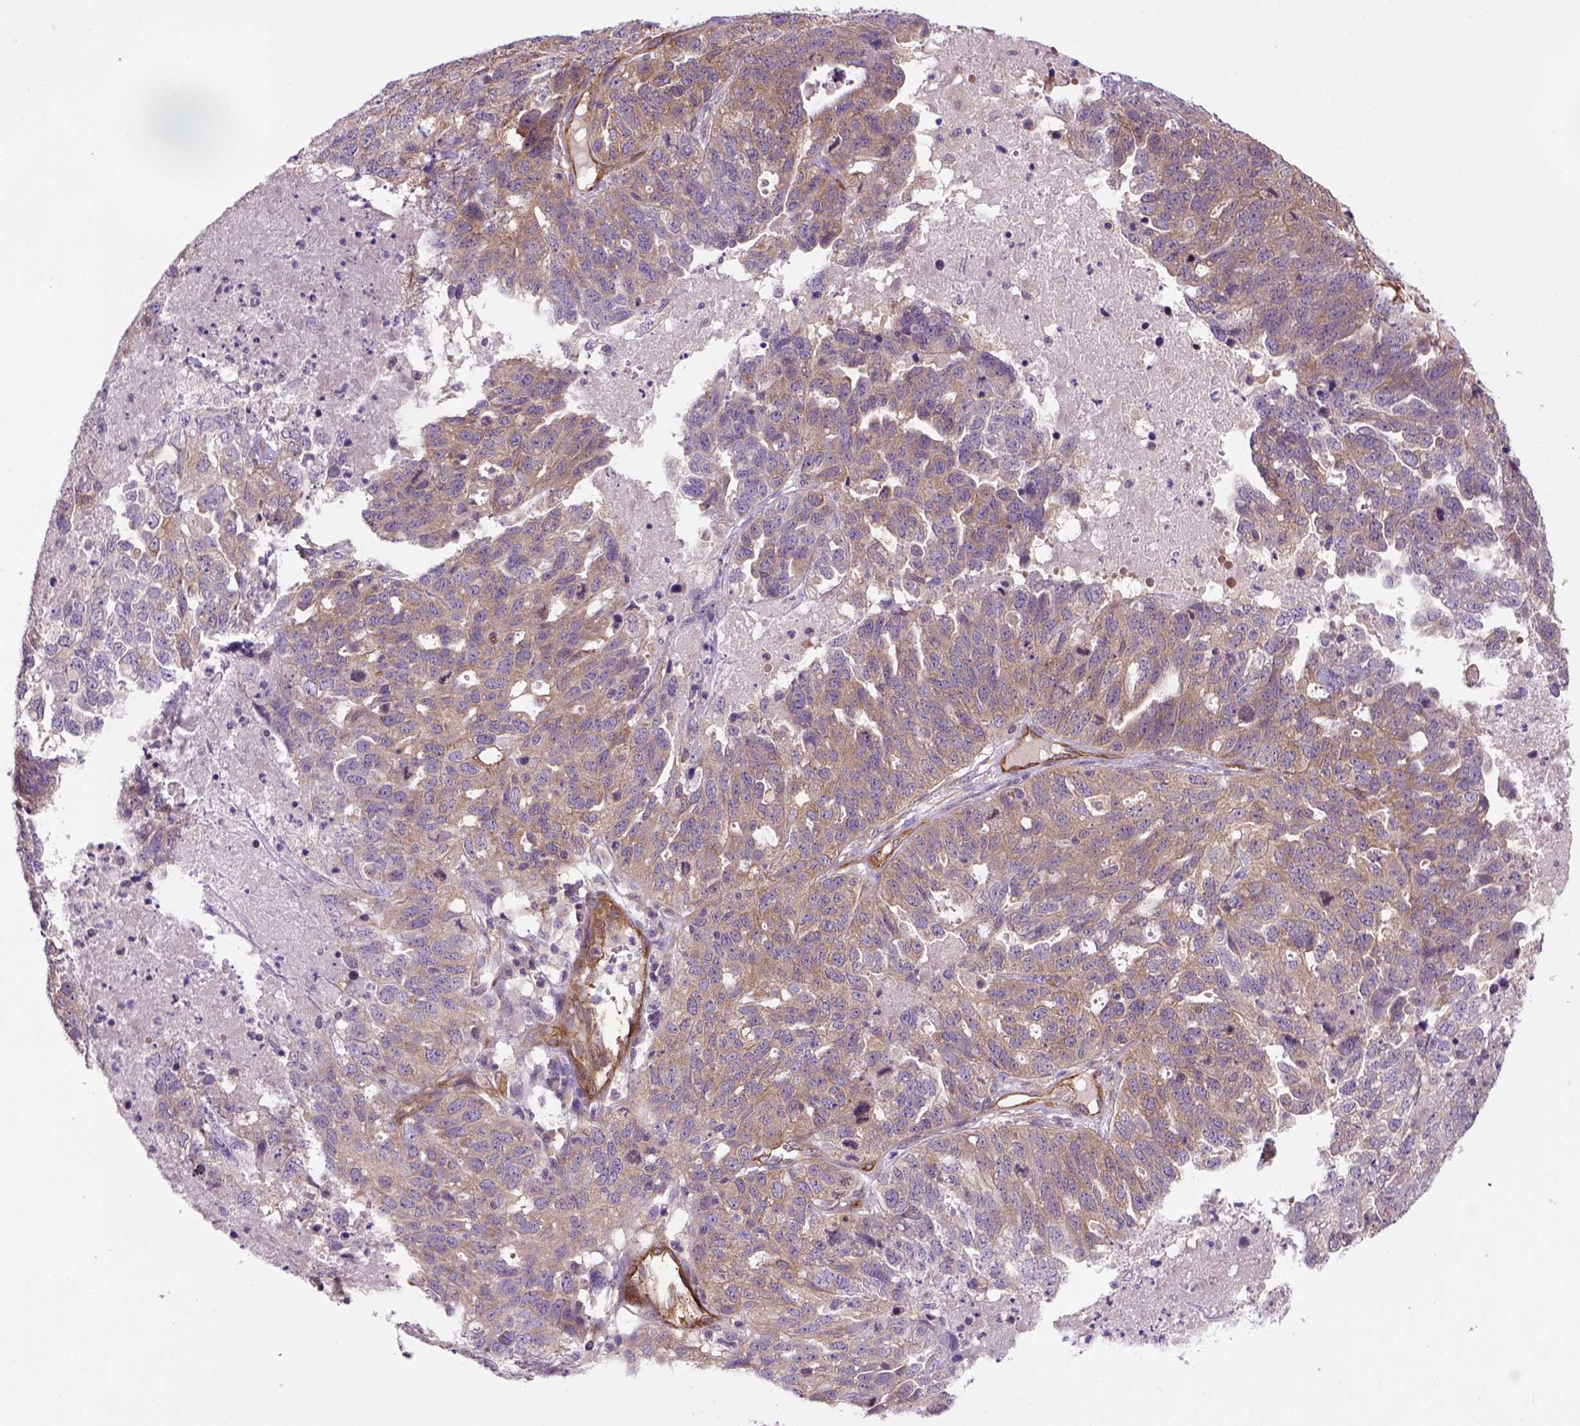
{"staining": {"intensity": "moderate", "quantity": ">75%", "location": "cytoplasmic/membranous"}, "tissue": "ovarian cancer", "cell_type": "Tumor cells", "image_type": "cancer", "snomed": [{"axis": "morphology", "description": "Cystadenocarcinoma, serous, NOS"}, {"axis": "topography", "description": "Ovary"}], "caption": "Ovarian cancer (serous cystadenocarcinoma) was stained to show a protein in brown. There is medium levels of moderate cytoplasmic/membranous expression in about >75% of tumor cells.", "gene": "CASKIN2", "patient": {"sex": "female", "age": 71}}